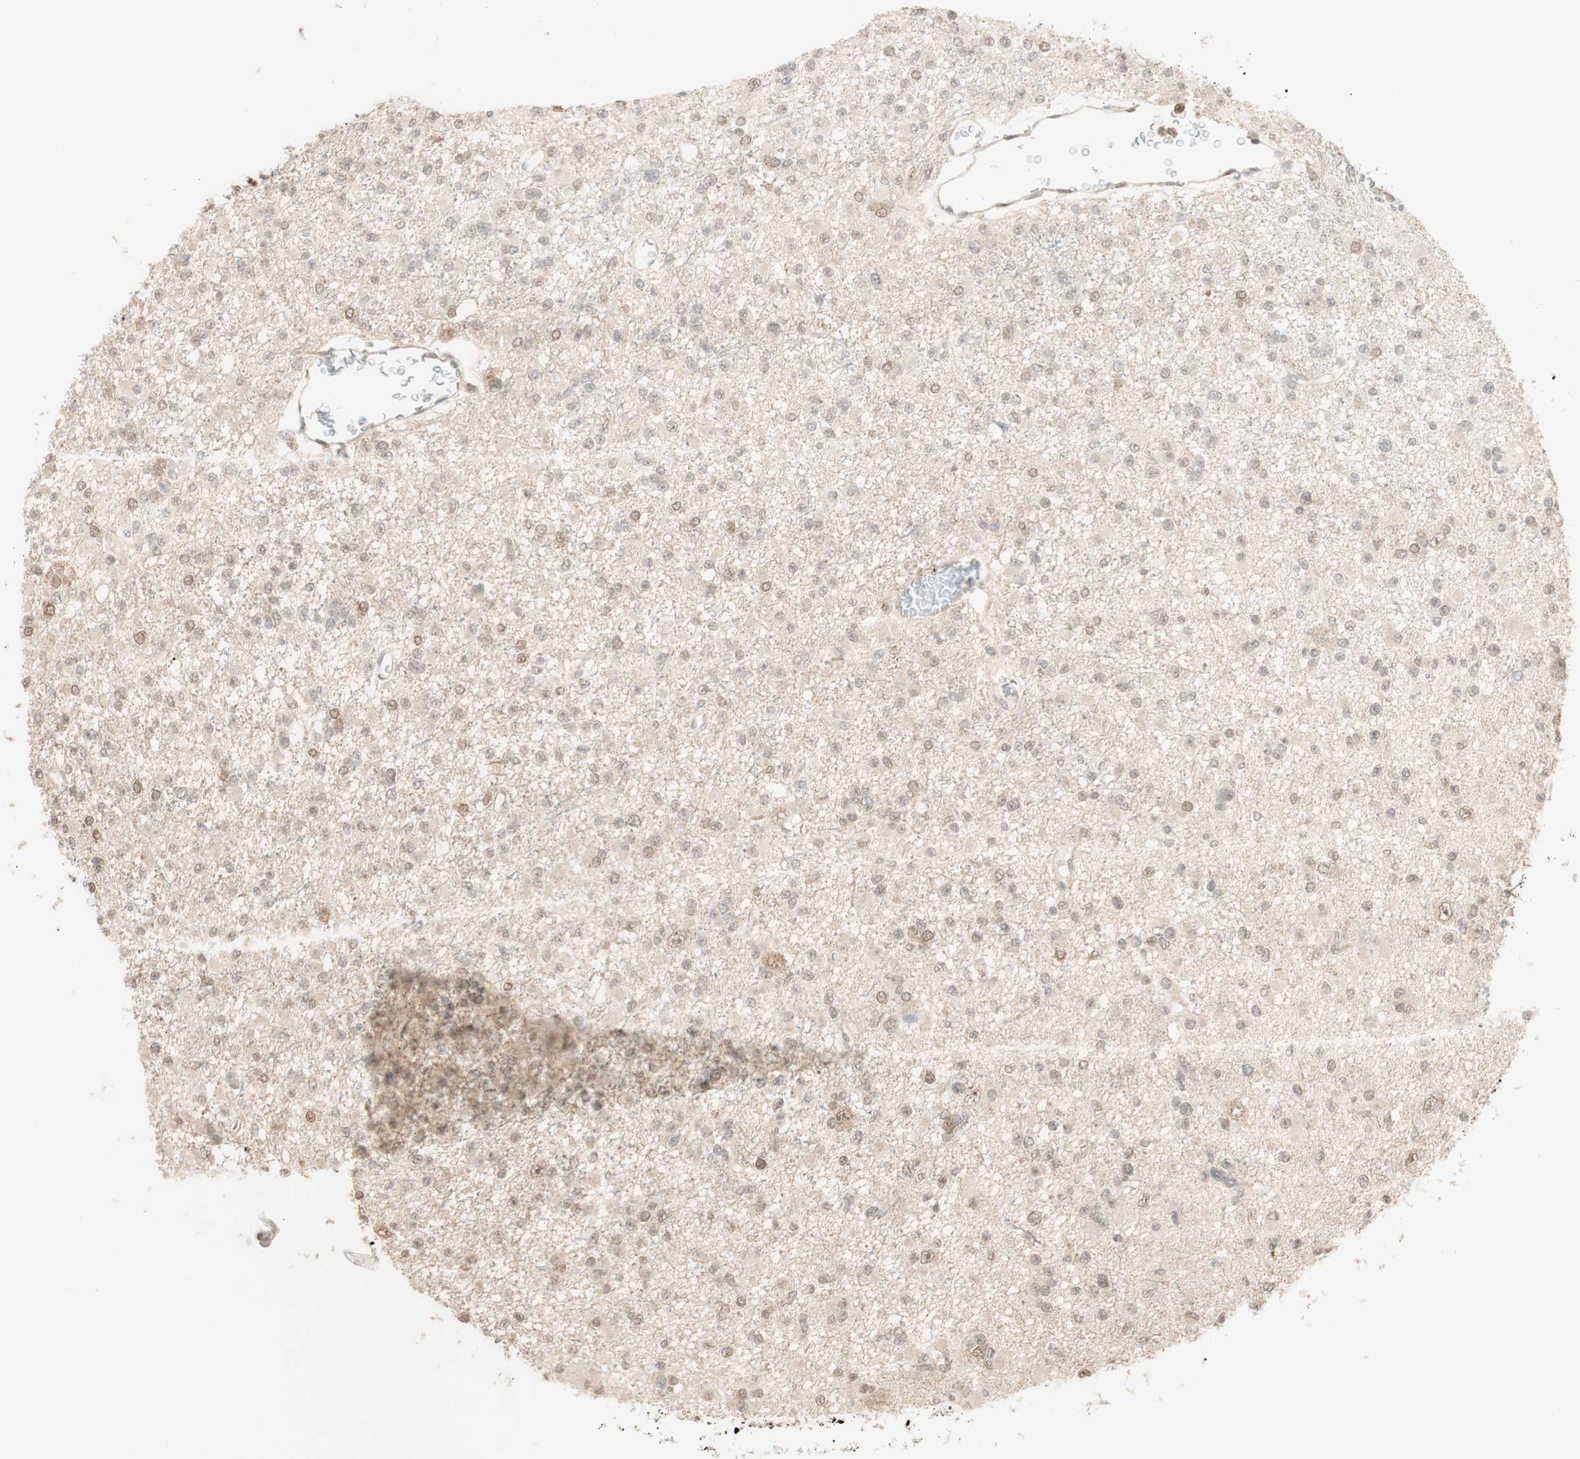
{"staining": {"intensity": "weak", "quantity": "25%-75%", "location": "cytoplasmic/membranous,nuclear"}, "tissue": "glioma", "cell_type": "Tumor cells", "image_type": "cancer", "snomed": [{"axis": "morphology", "description": "Glioma, malignant, Low grade"}, {"axis": "topography", "description": "Brain"}], "caption": "High-magnification brightfield microscopy of glioma stained with DAB (3,3'-diaminobenzidine) (brown) and counterstained with hematoxylin (blue). tumor cells exhibit weak cytoplasmic/membranous and nuclear staining is present in about25%-75% of cells. Immunohistochemistry stains the protein of interest in brown and the nuclei are stained blue.", "gene": "SPINT2", "patient": {"sex": "female", "age": 22}}